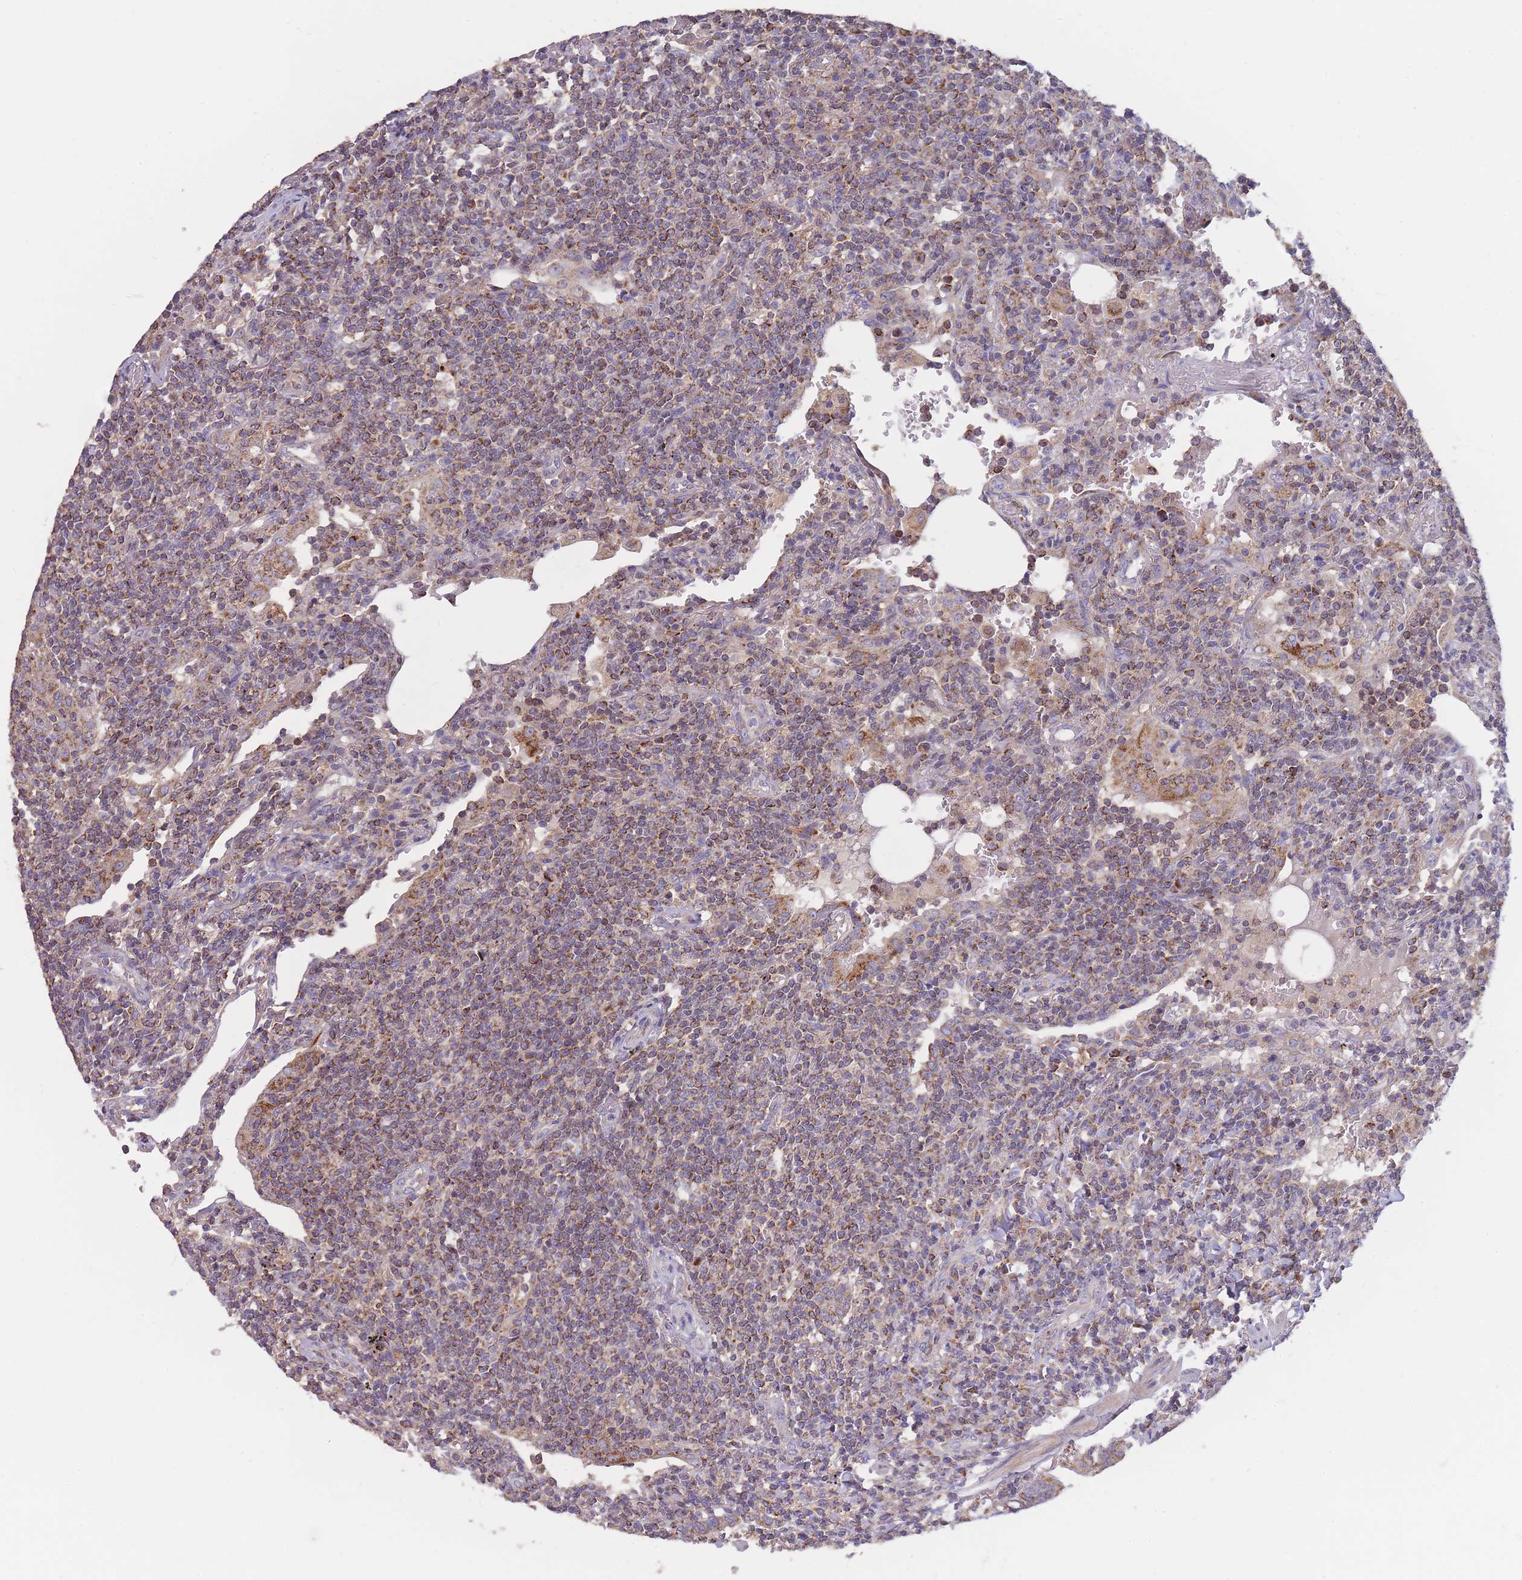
{"staining": {"intensity": "moderate", "quantity": ">75%", "location": "cytoplasmic/membranous"}, "tissue": "lymphoma", "cell_type": "Tumor cells", "image_type": "cancer", "snomed": [{"axis": "morphology", "description": "Malignant lymphoma, non-Hodgkin's type, Low grade"}, {"axis": "topography", "description": "Lung"}], "caption": "Lymphoma was stained to show a protein in brown. There is medium levels of moderate cytoplasmic/membranous staining in about >75% of tumor cells. Nuclei are stained in blue.", "gene": "SLC25A42", "patient": {"sex": "female", "age": 71}}